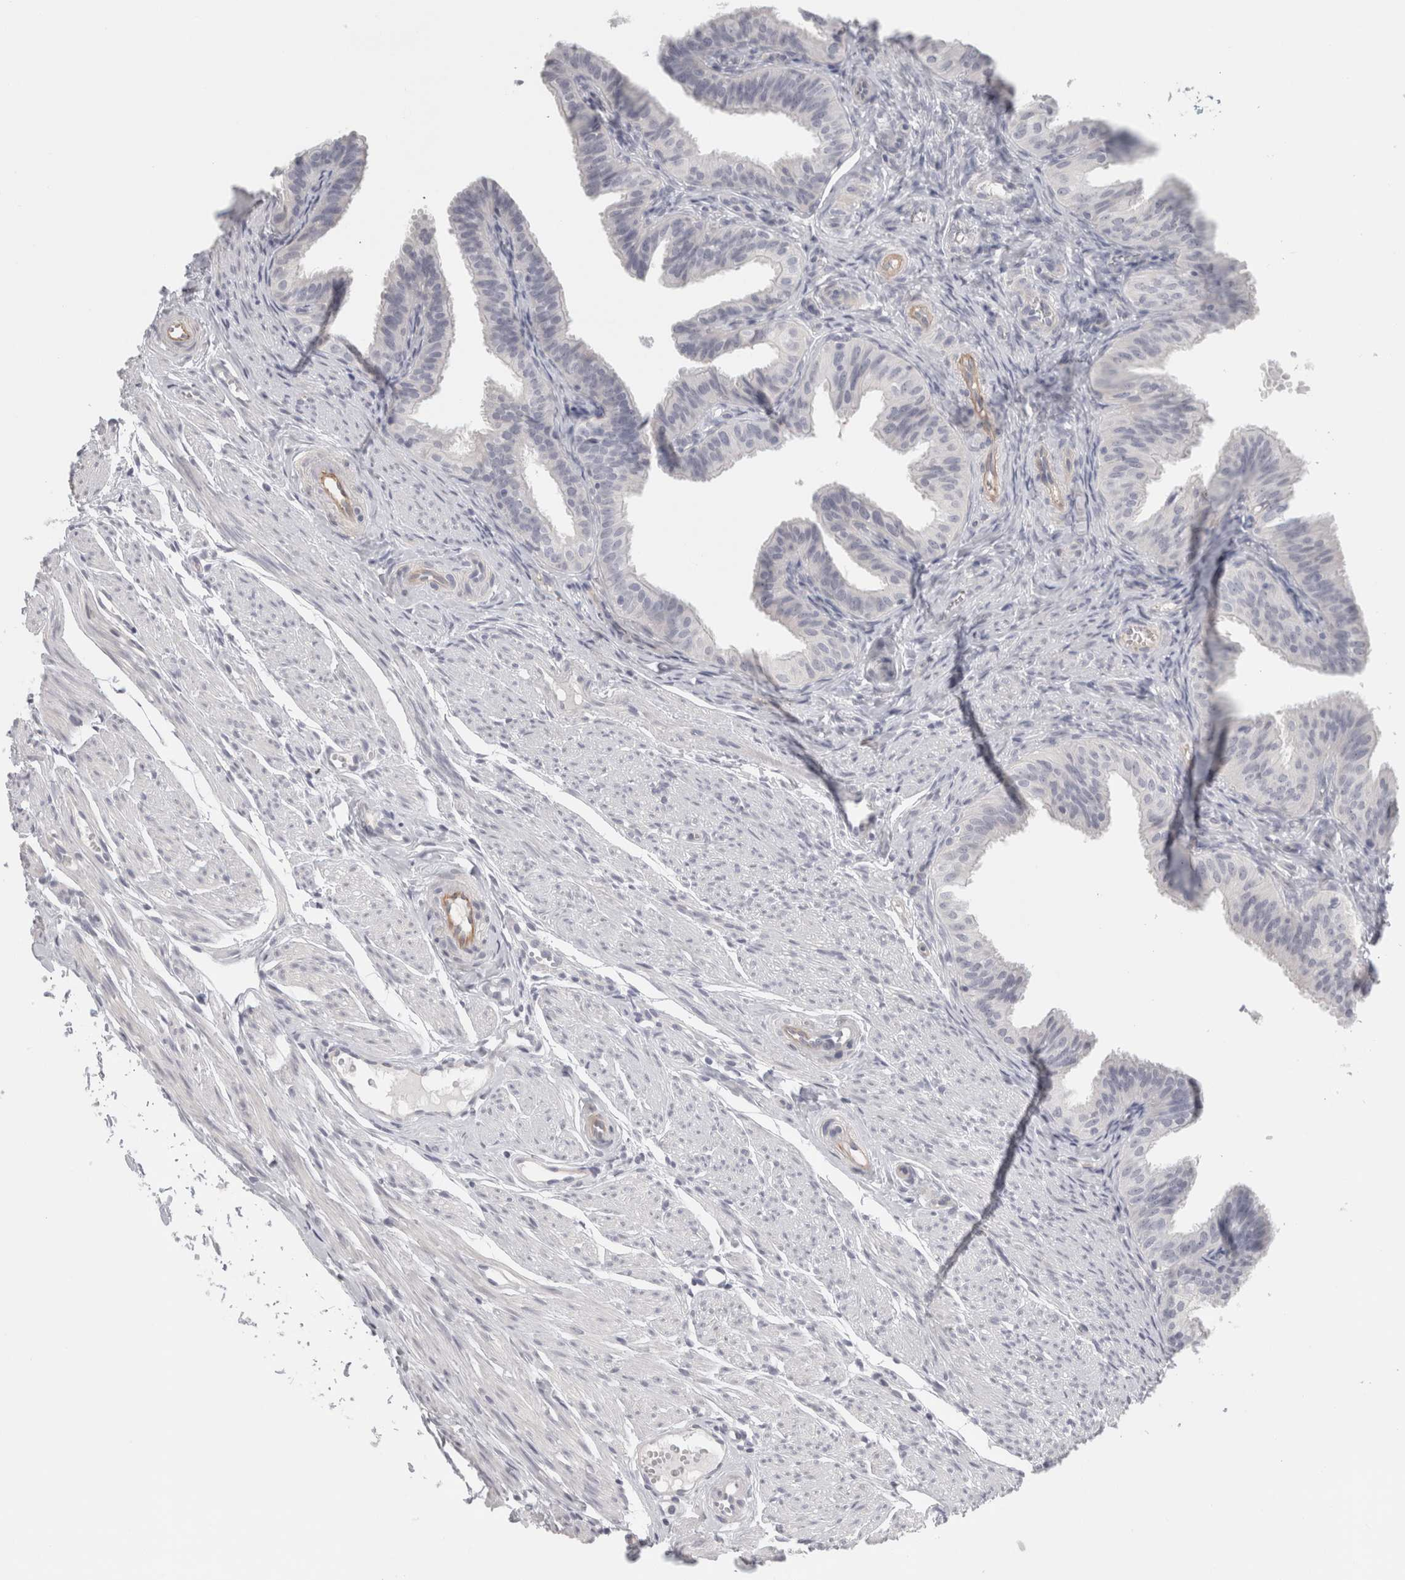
{"staining": {"intensity": "negative", "quantity": "none", "location": "none"}, "tissue": "fallopian tube", "cell_type": "Glandular cells", "image_type": "normal", "snomed": [{"axis": "morphology", "description": "Normal tissue, NOS"}, {"axis": "topography", "description": "Fallopian tube"}], "caption": "Human fallopian tube stained for a protein using immunohistochemistry (IHC) shows no staining in glandular cells.", "gene": "FBLIM1", "patient": {"sex": "female", "age": 35}}